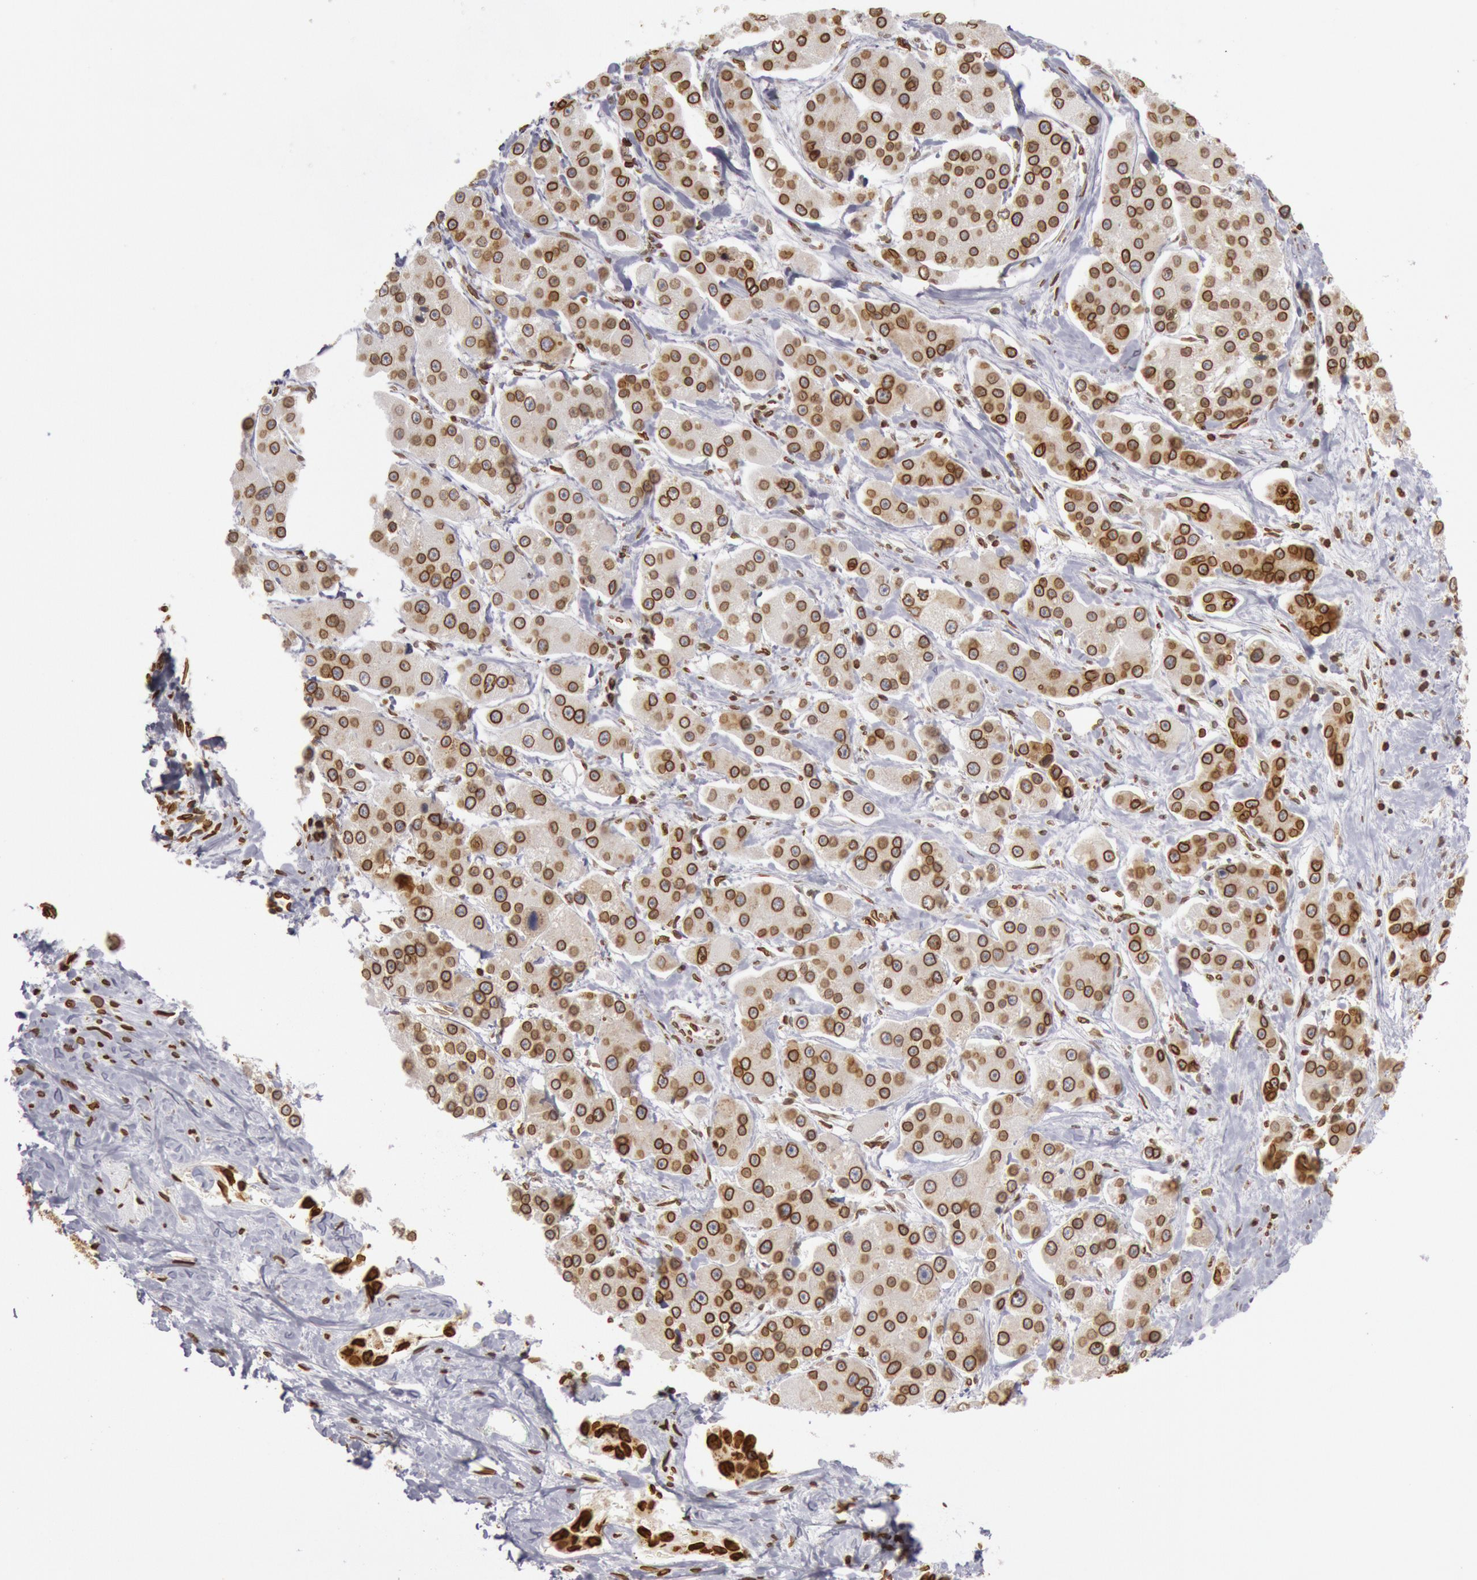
{"staining": {"intensity": "moderate", "quantity": ">75%", "location": "cytoplasmic/membranous,nuclear"}, "tissue": "liver cancer", "cell_type": "Tumor cells", "image_type": "cancer", "snomed": [{"axis": "morphology", "description": "Carcinoma, Hepatocellular, NOS"}, {"axis": "topography", "description": "Liver"}], "caption": "Protein analysis of liver cancer tissue exhibits moderate cytoplasmic/membranous and nuclear positivity in approximately >75% of tumor cells.", "gene": "SUN2", "patient": {"sex": "female", "age": 85}}